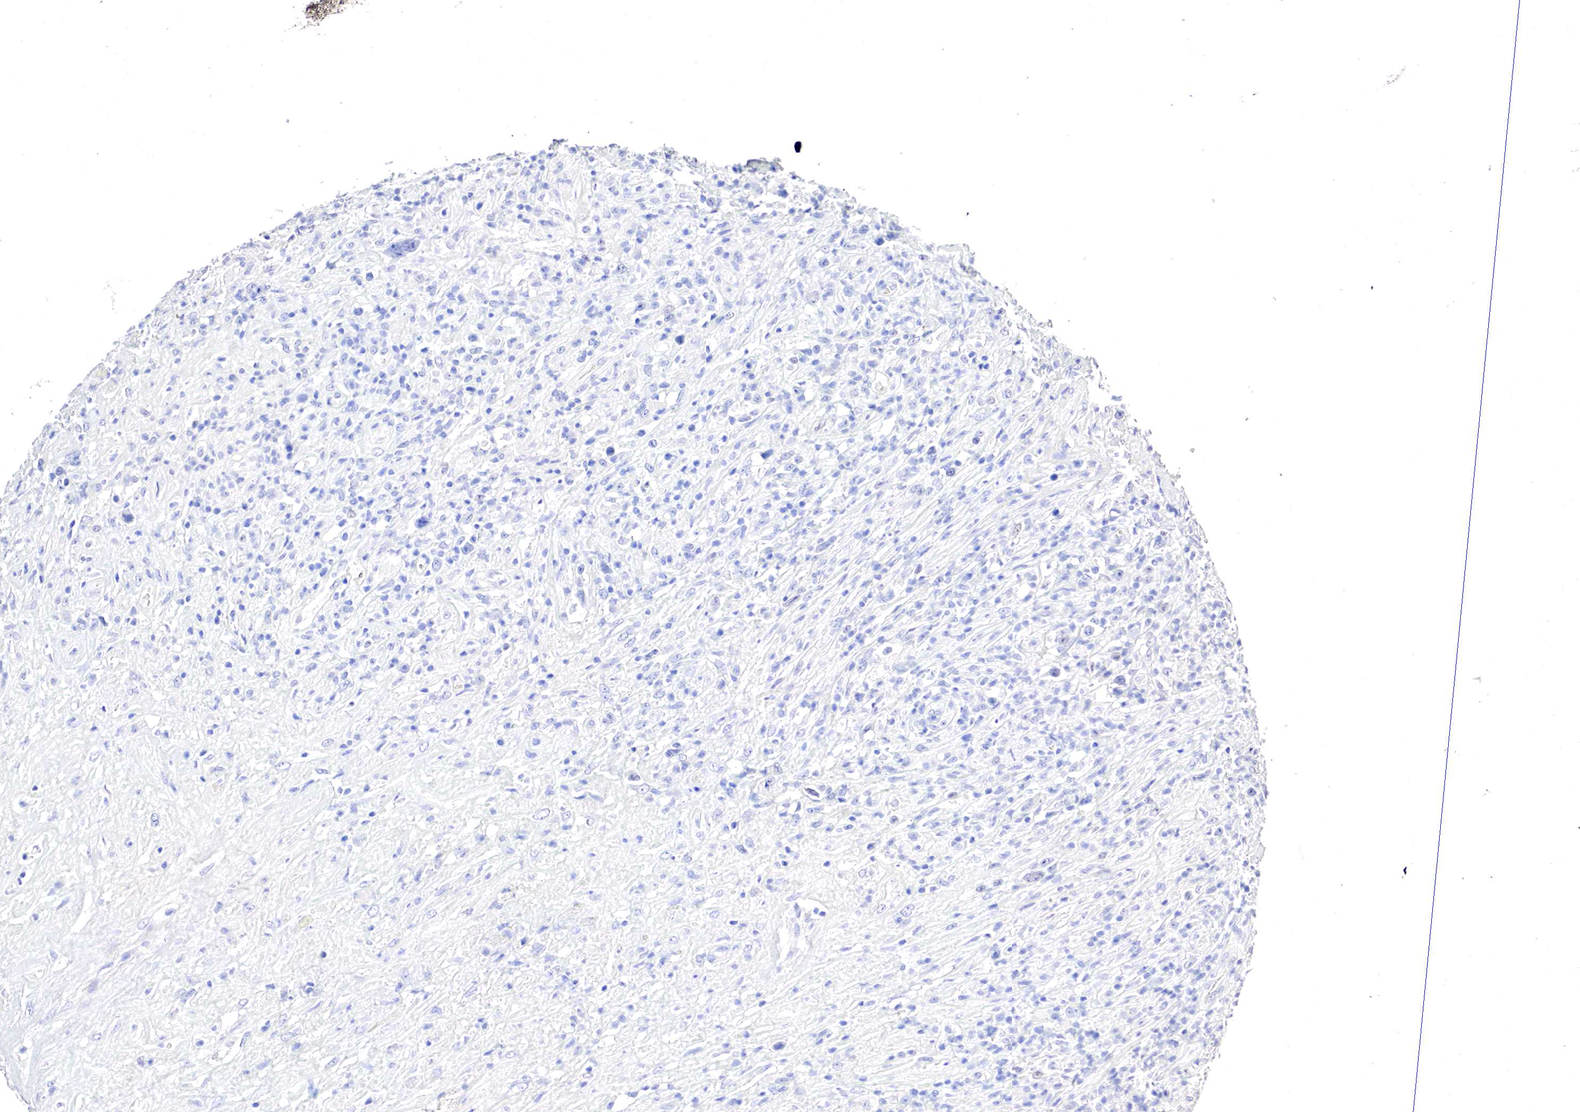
{"staining": {"intensity": "negative", "quantity": "none", "location": "none"}, "tissue": "lymphoma", "cell_type": "Tumor cells", "image_type": "cancer", "snomed": [{"axis": "morphology", "description": "Hodgkin's disease, NOS"}, {"axis": "topography", "description": "Lymph node"}], "caption": "An immunohistochemistry (IHC) micrograph of Hodgkin's disease is shown. There is no staining in tumor cells of Hodgkin's disease.", "gene": "OTC", "patient": {"sex": "male", "age": 46}}